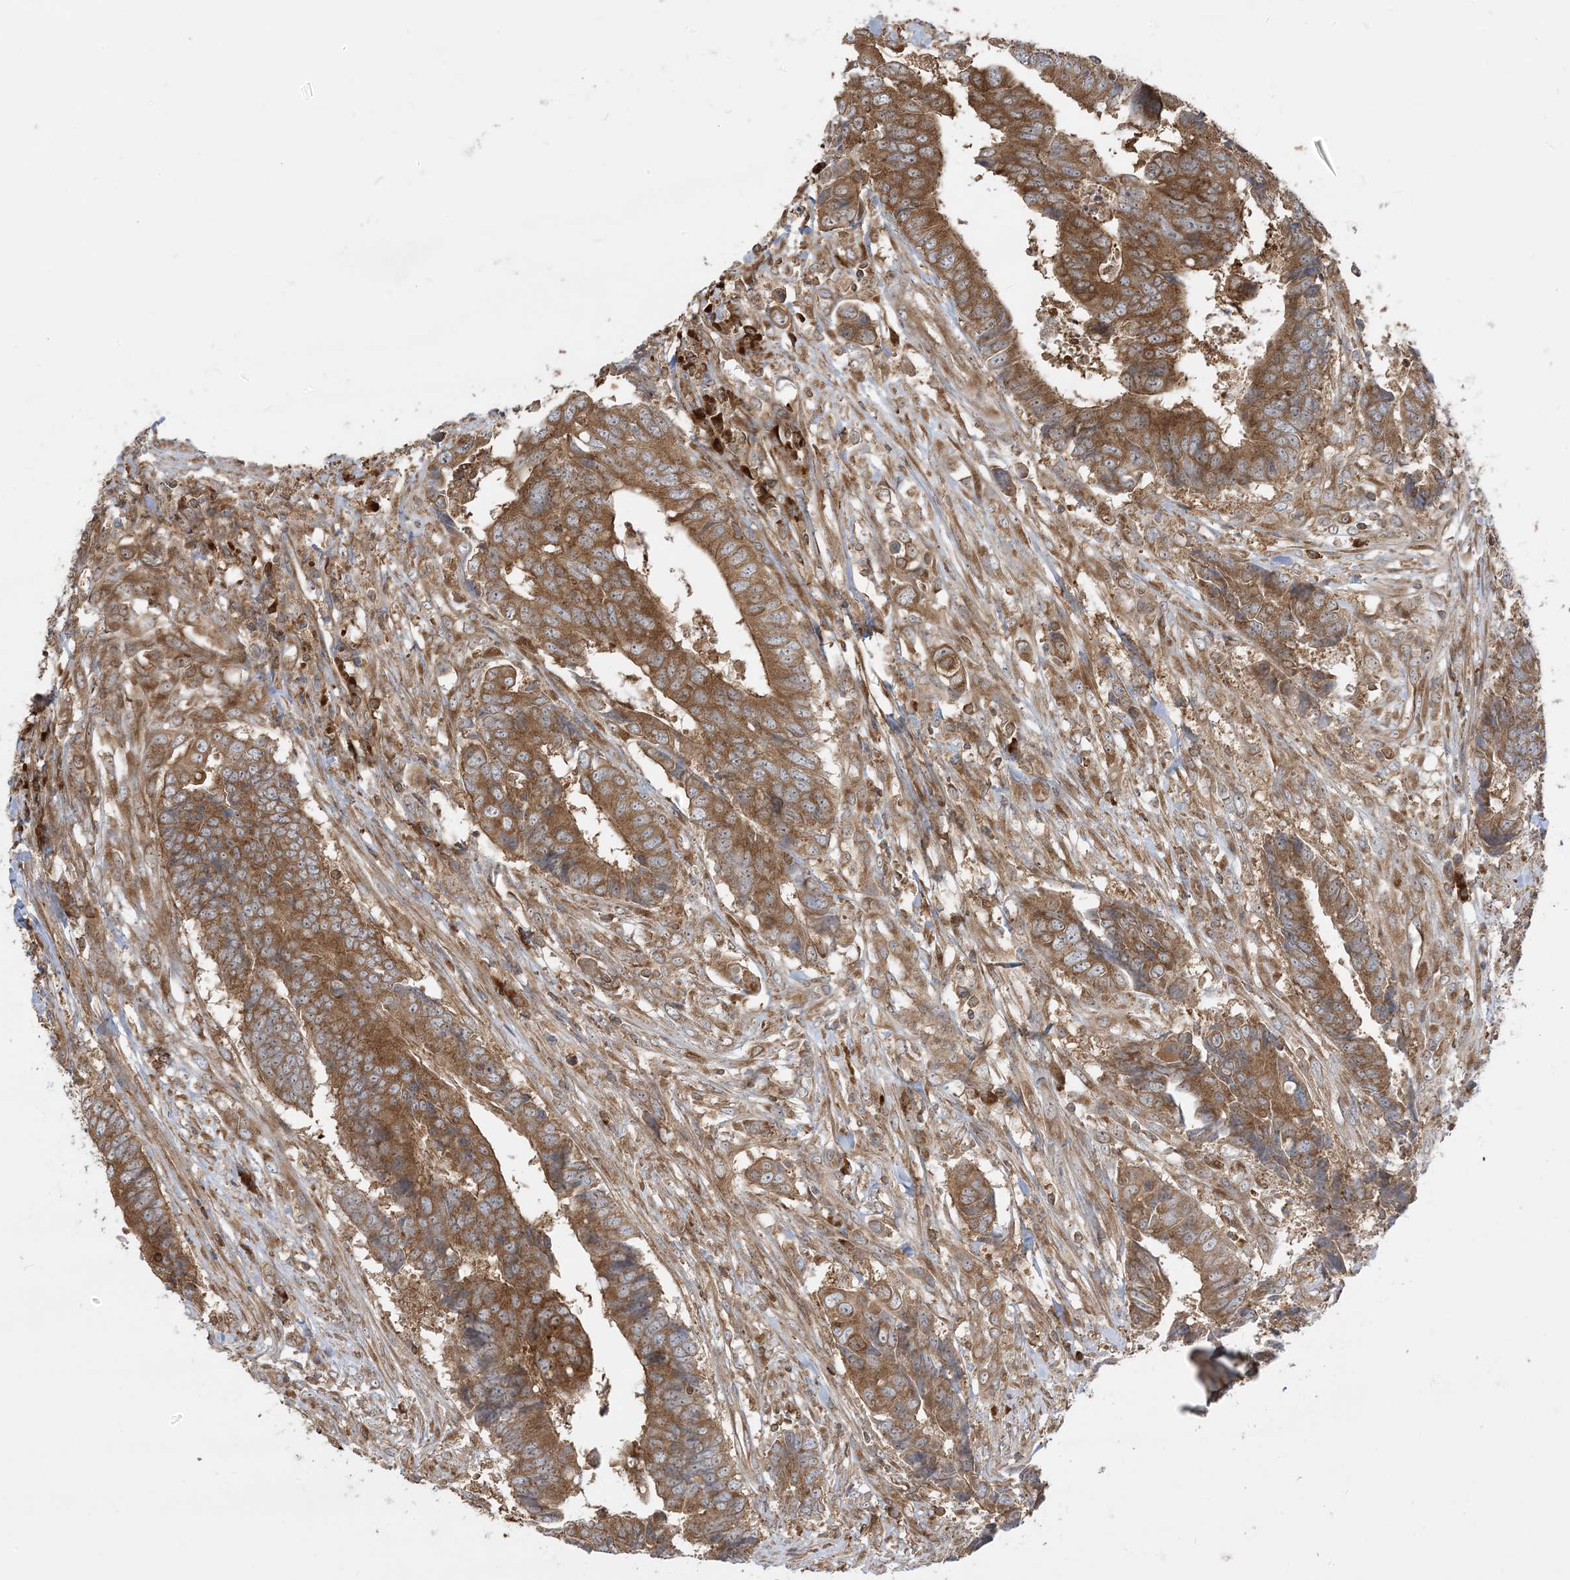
{"staining": {"intensity": "moderate", "quantity": ">75%", "location": "cytoplasmic/membranous"}, "tissue": "colorectal cancer", "cell_type": "Tumor cells", "image_type": "cancer", "snomed": [{"axis": "morphology", "description": "Adenocarcinoma, NOS"}, {"axis": "topography", "description": "Rectum"}], "caption": "Immunohistochemistry (DAB) staining of human colorectal adenocarcinoma exhibits moderate cytoplasmic/membranous protein expression in approximately >75% of tumor cells. Using DAB (brown) and hematoxylin (blue) stains, captured at high magnification using brightfield microscopy.", "gene": "SRP72", "patient": {"sex": "male", "age": 84}}